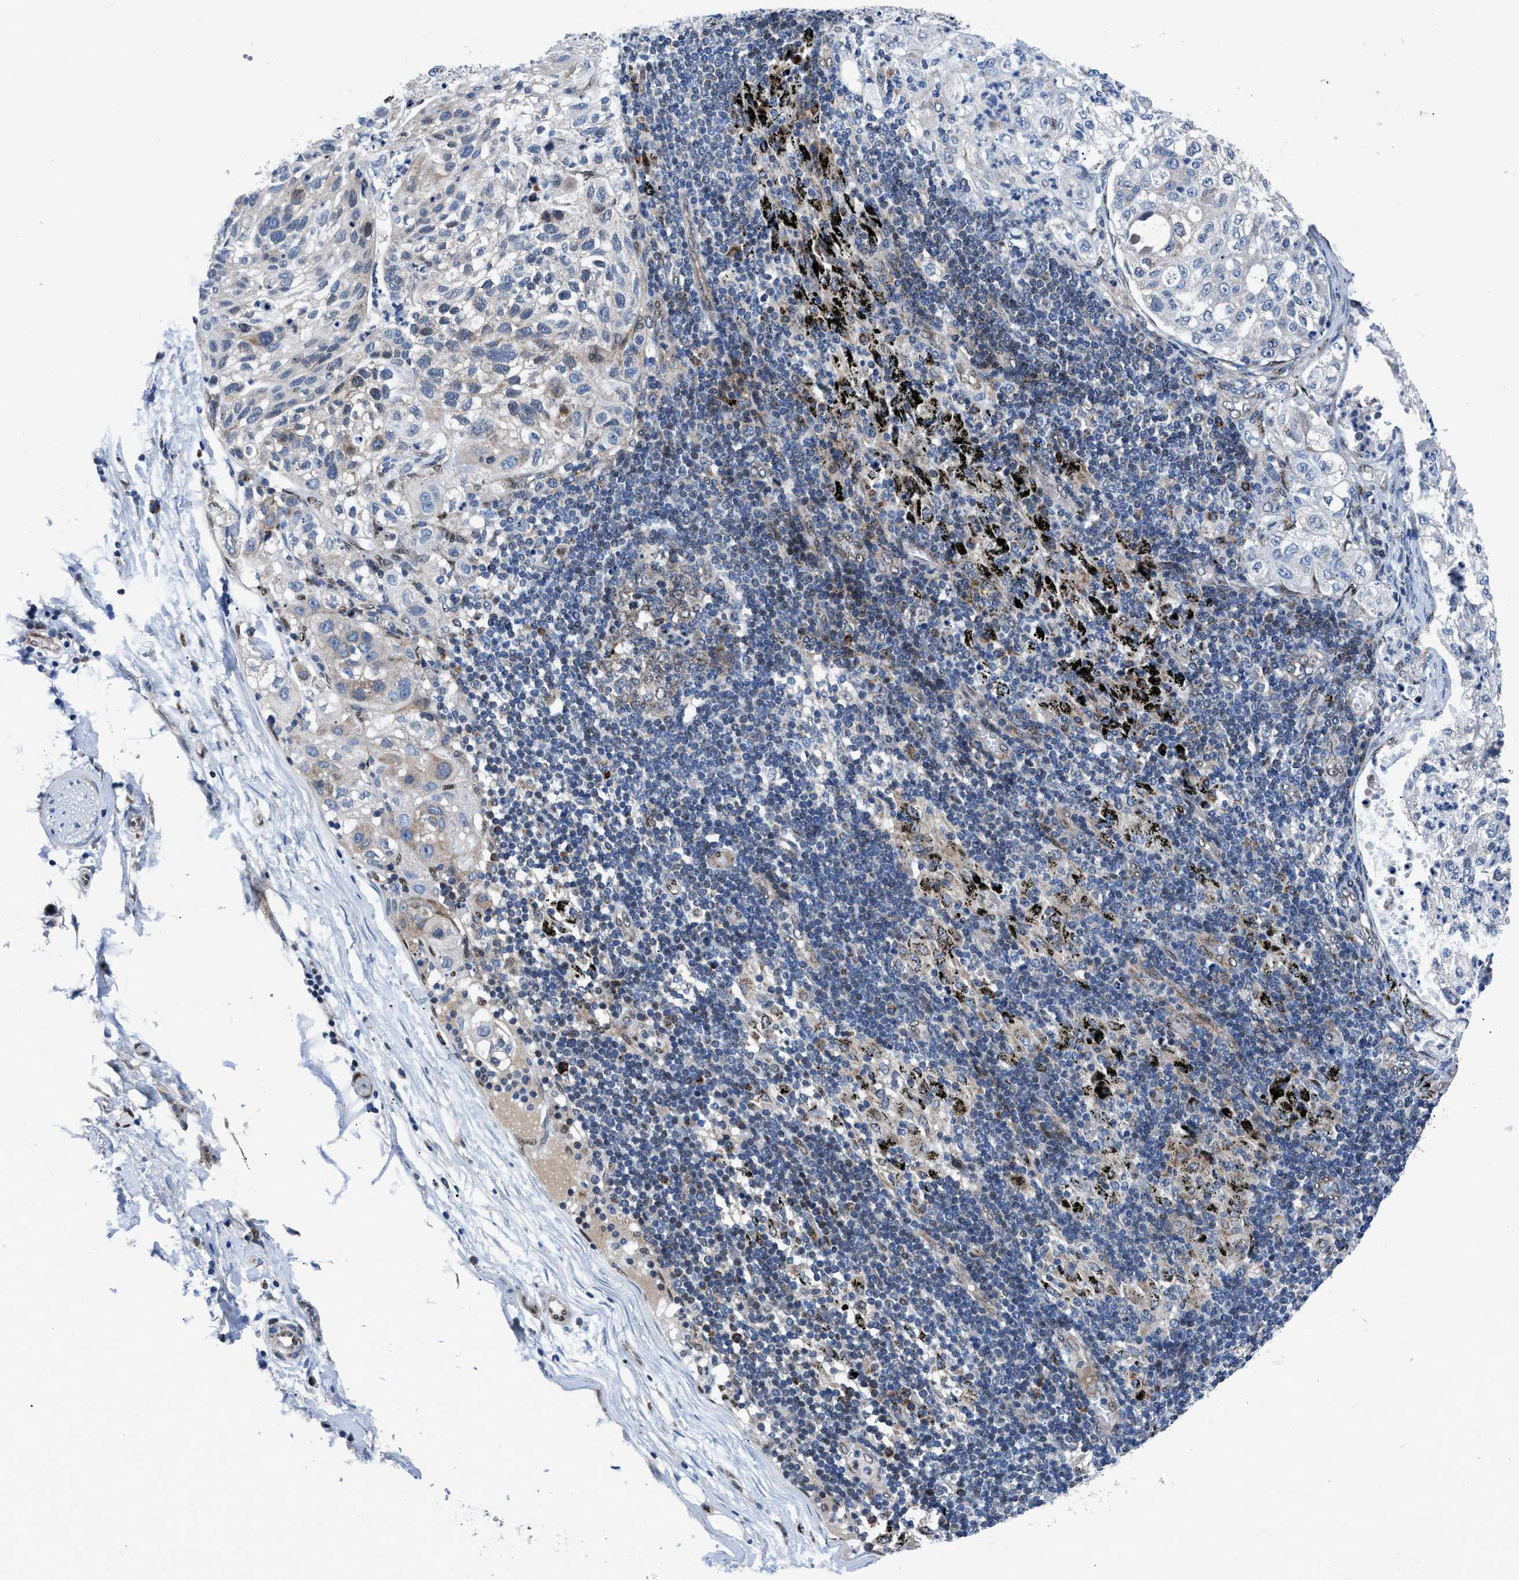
{"staining": {"intensity": "weak", "quantity": "<25%", "location": "cytoplasmic/membranous"}, "tissue": "lung cancer", "cell_type": "Tumor cells", "image_type": "cancer", "snomed": [{"axis": "morphology", "description": "Inflammation, NOS"}, {"axis": "morphology", "description": "Squamous cell carcinoma, NOS"}, {"axis": "topography", "description": "Lymph node"}, {"axis": "topography", "description": "Soft tissue"}, {"axis": "topography", "description": "Lung"}], "caption": "Immunohistochemical staining of lung cancer (squamous cell carcinoma) displays no significant expression in tumor cells.", "gene": "LMO2", "patient": {"sex": "male", "age": 66}}